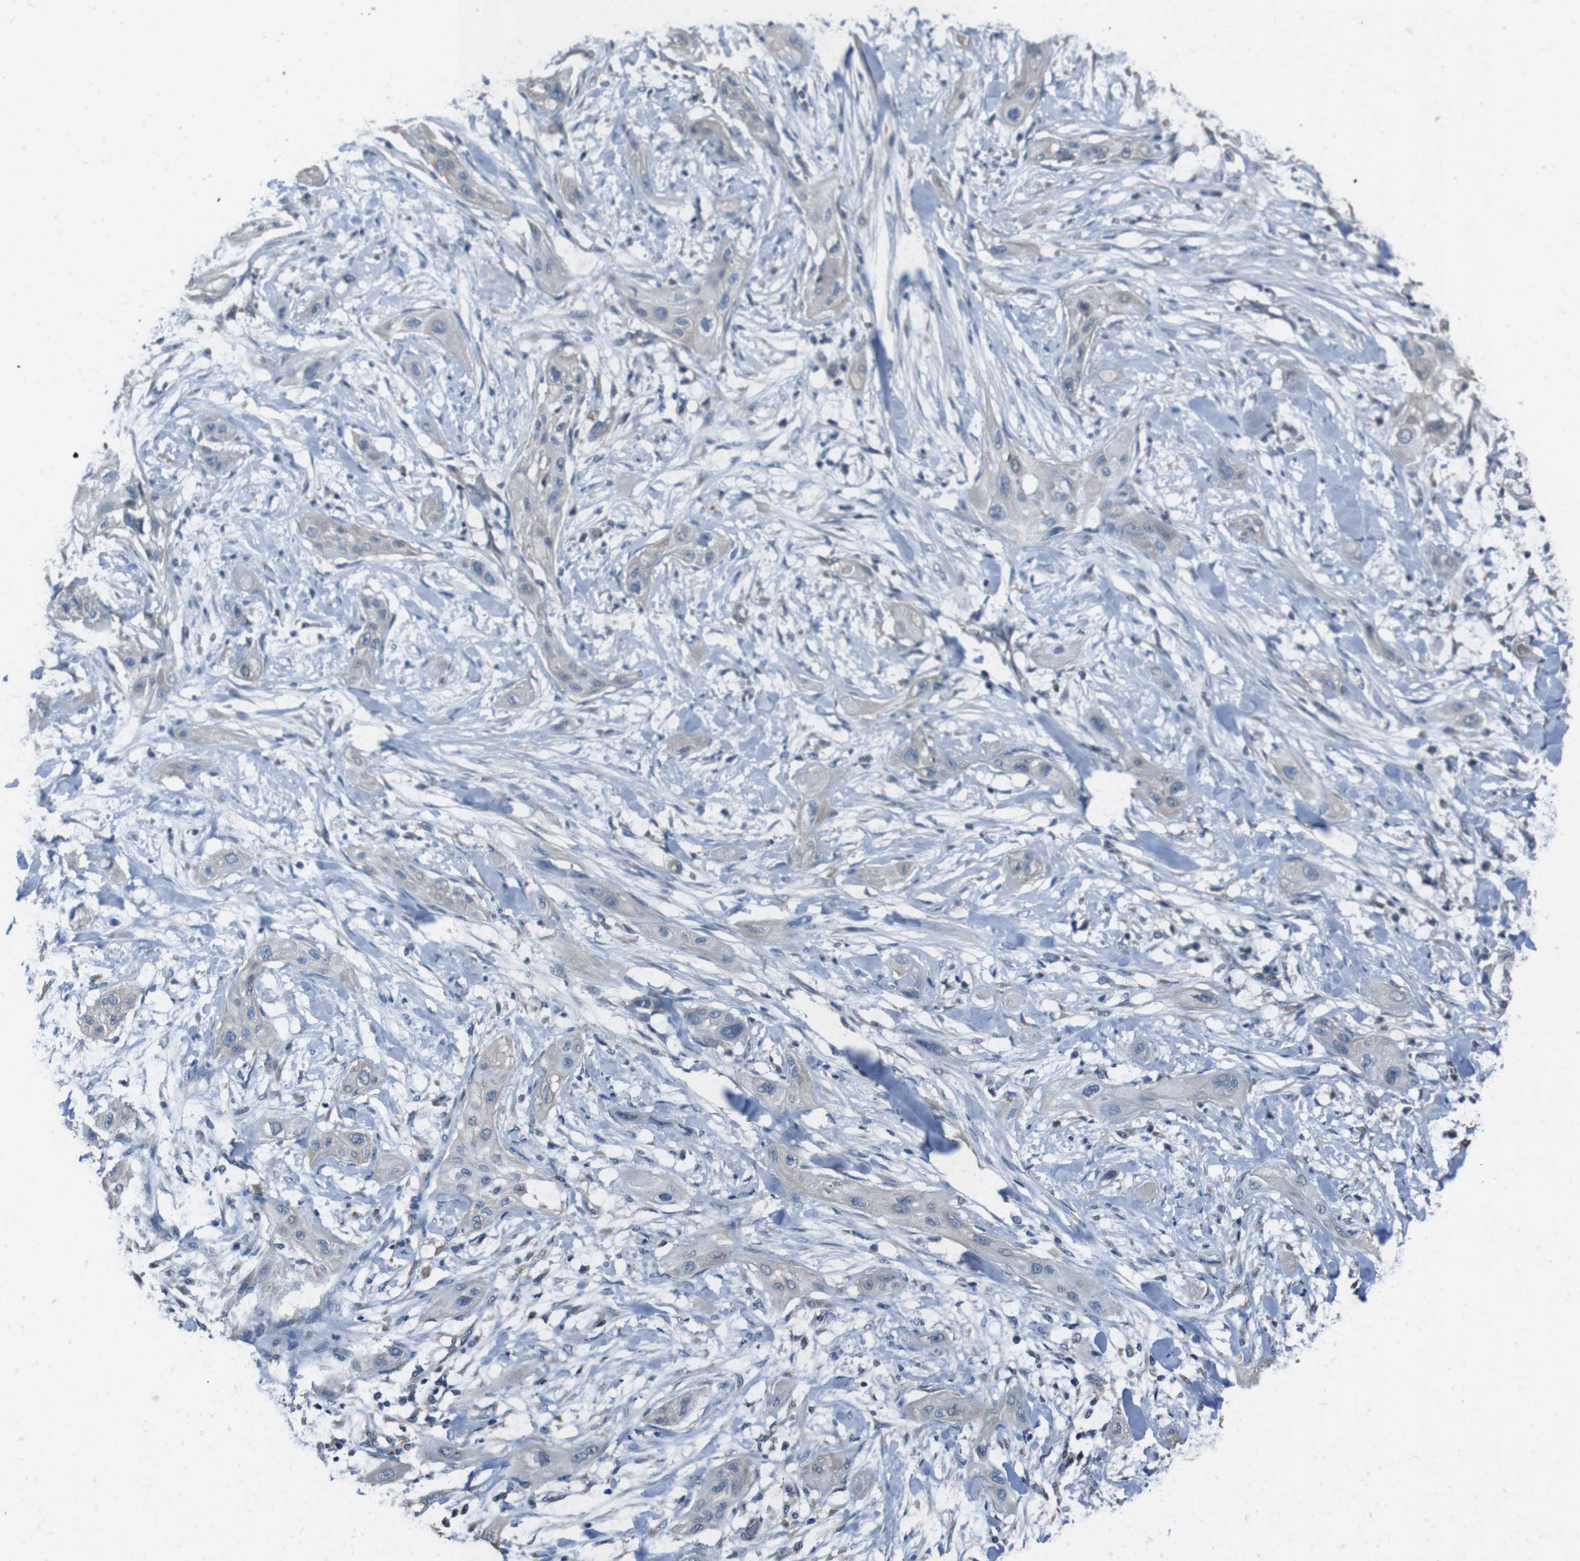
{"staining": {"intensity": "weak", "quantity": "<25%", "location": "cytoplasmic/membranous"}, "tissue": "lung cancer", "cell_type": "Tumor cells", "image_type": "cancer", "snomed": [{"axis": "morphology", "description": "Squamous cell carcinoma, NOS"}, {"axis": "topography", "description": "Lung"}], "caption": "Histopathology image shows no protein staining in tumor cells of squamous cell carcinoma (lung) tissue.", "gene": "NAALADL2", "patient": {"sex": "female", "age": 47}}